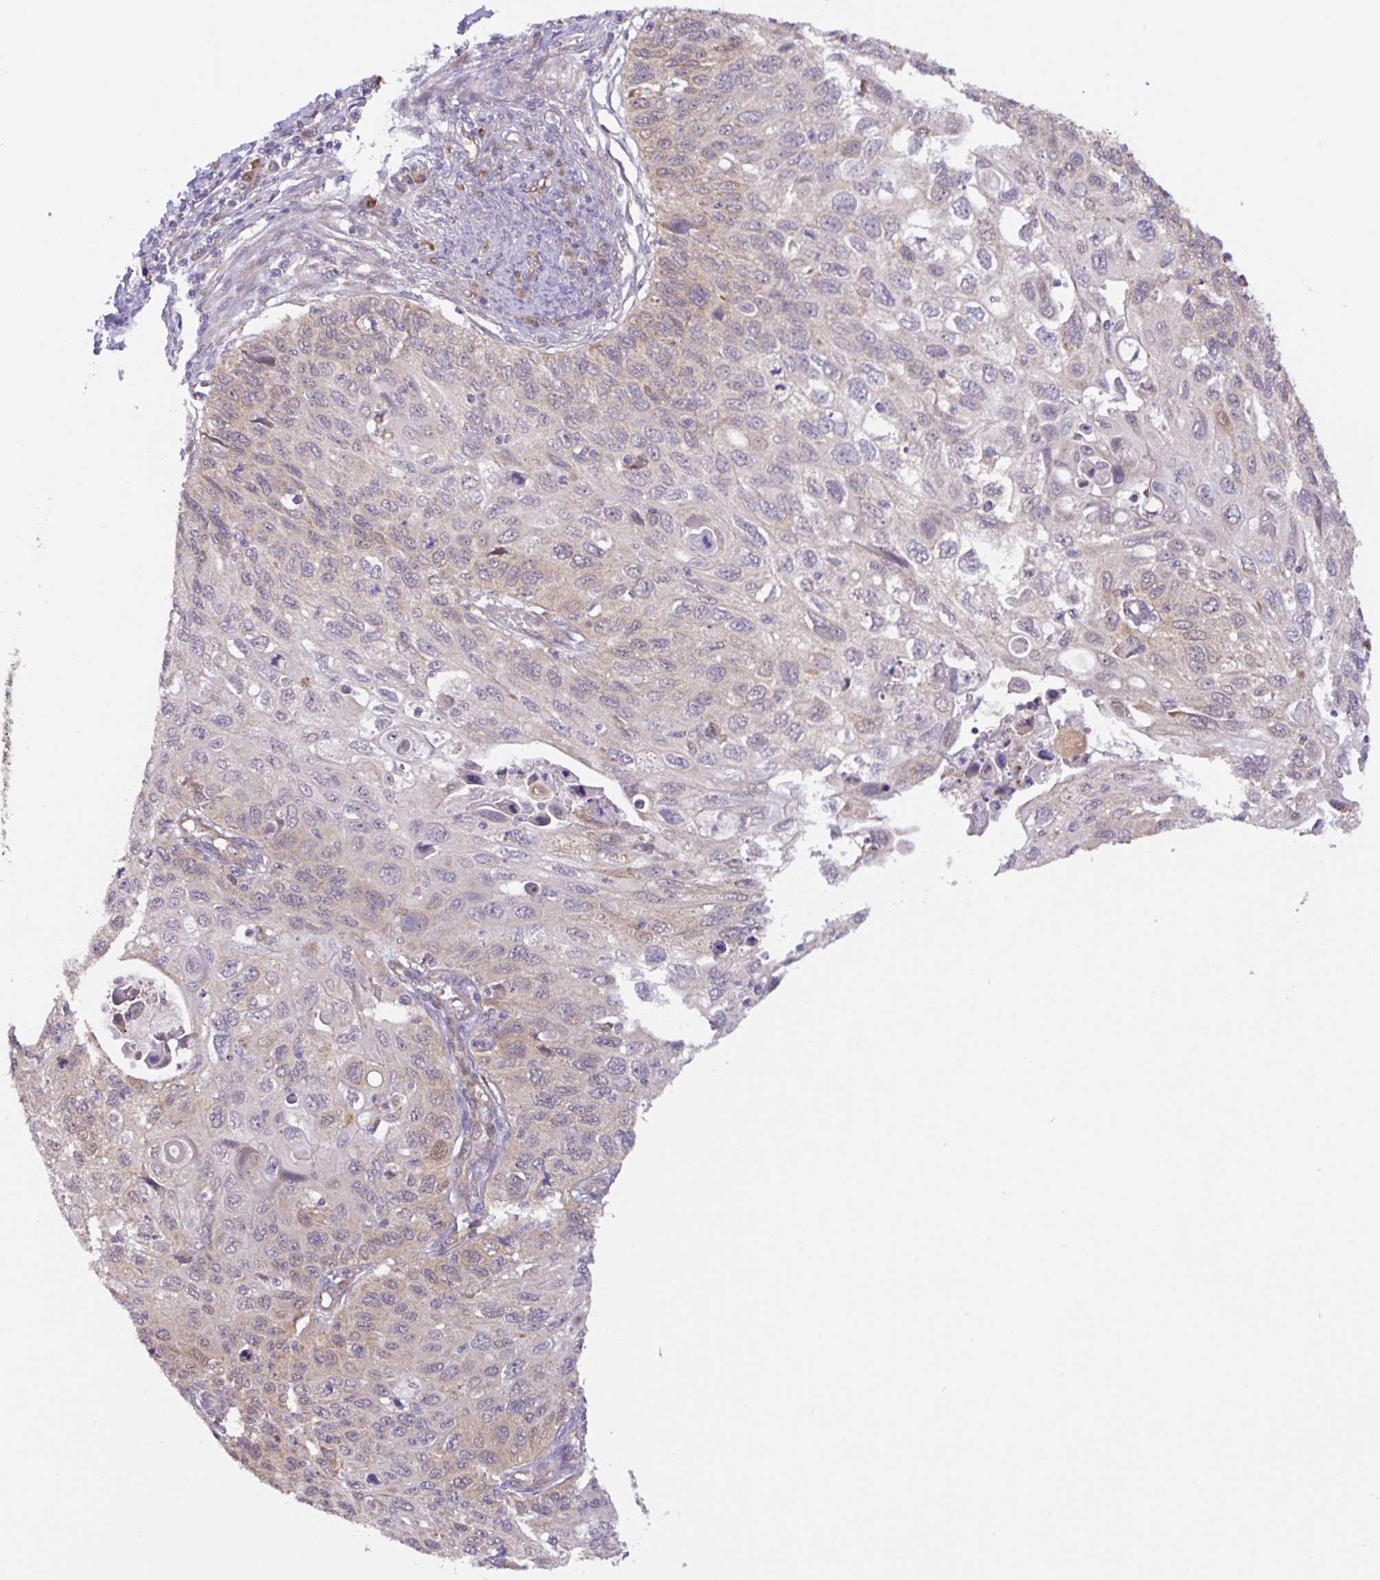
{"staining": {"intensity": "weak", "quantity": "<25%", "location": "nuclear"}, "tissue": "cervical cancer", "cell_type": "Tumor cells", "image_type": "cancer", "snomed": [{"axis": "morphology", "description": "Squamous cell carcinoma, NOS"}, {"axis": "topography", "description": "Cervix"}], "caption": "A photomicrograph of human cervical cancer (squamous cell carcinoma) is negative for staining in tumor cells.", "gene": "DLEU7", "patient": {"sex": "female", "age": 70}}